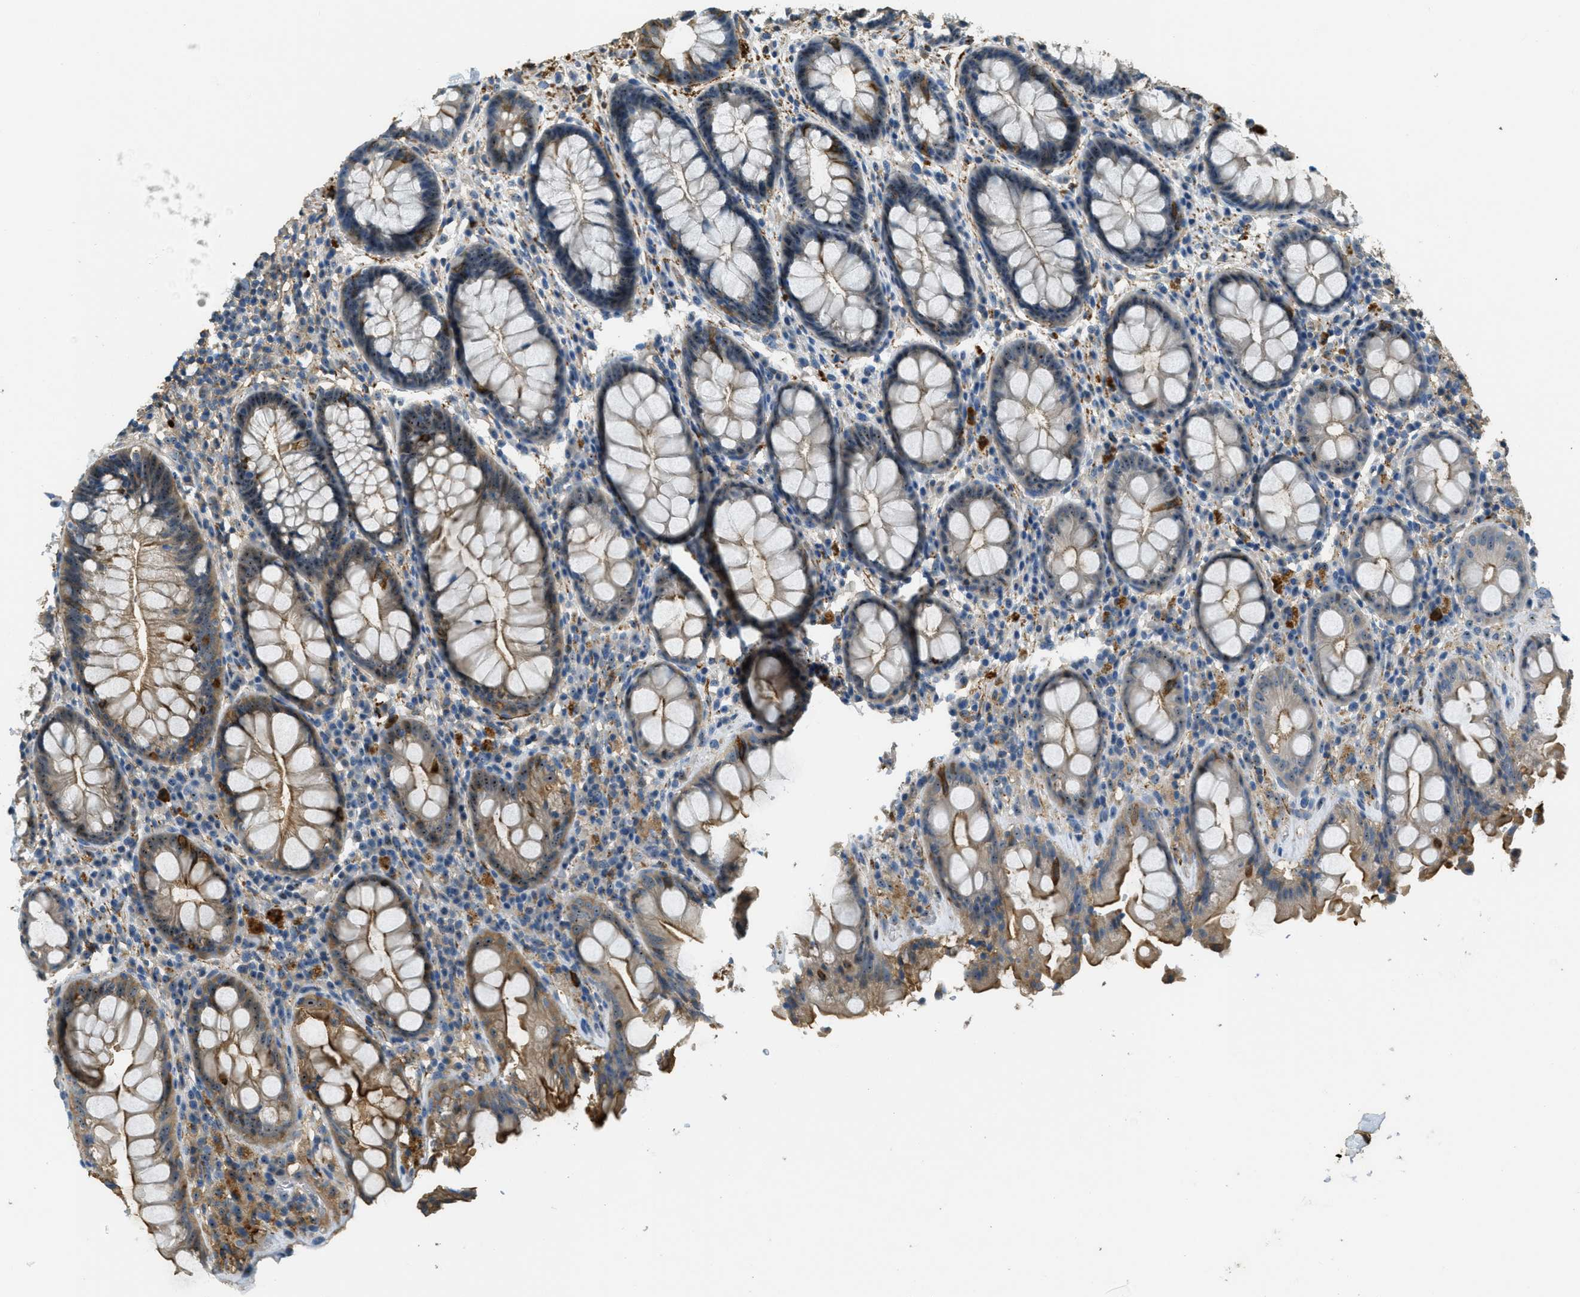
{"staining": {"intensity": "moderate", "quantity": "25%-75%", "location": "cytoplasmic/membranous,nuclear"}, "tissue": "rectum", "cell_type": "Glandular cells", "image_type": "normal", "snomed": [{"axis": "morphology", "description": "Normal tissue, NOS"}, {"axis": "topography", "description": "Rectum"}], "caption": "Immunohistochemistry photomicrograph of benign human rectum stained for a protein (brown), which displays medium levels of moderate cytoplasmic/membranous,nuclear staining in approximately 25%-75% of glandular cells.", "gene": "OSMR", "patient": {"sex": "male", "age": 64}}